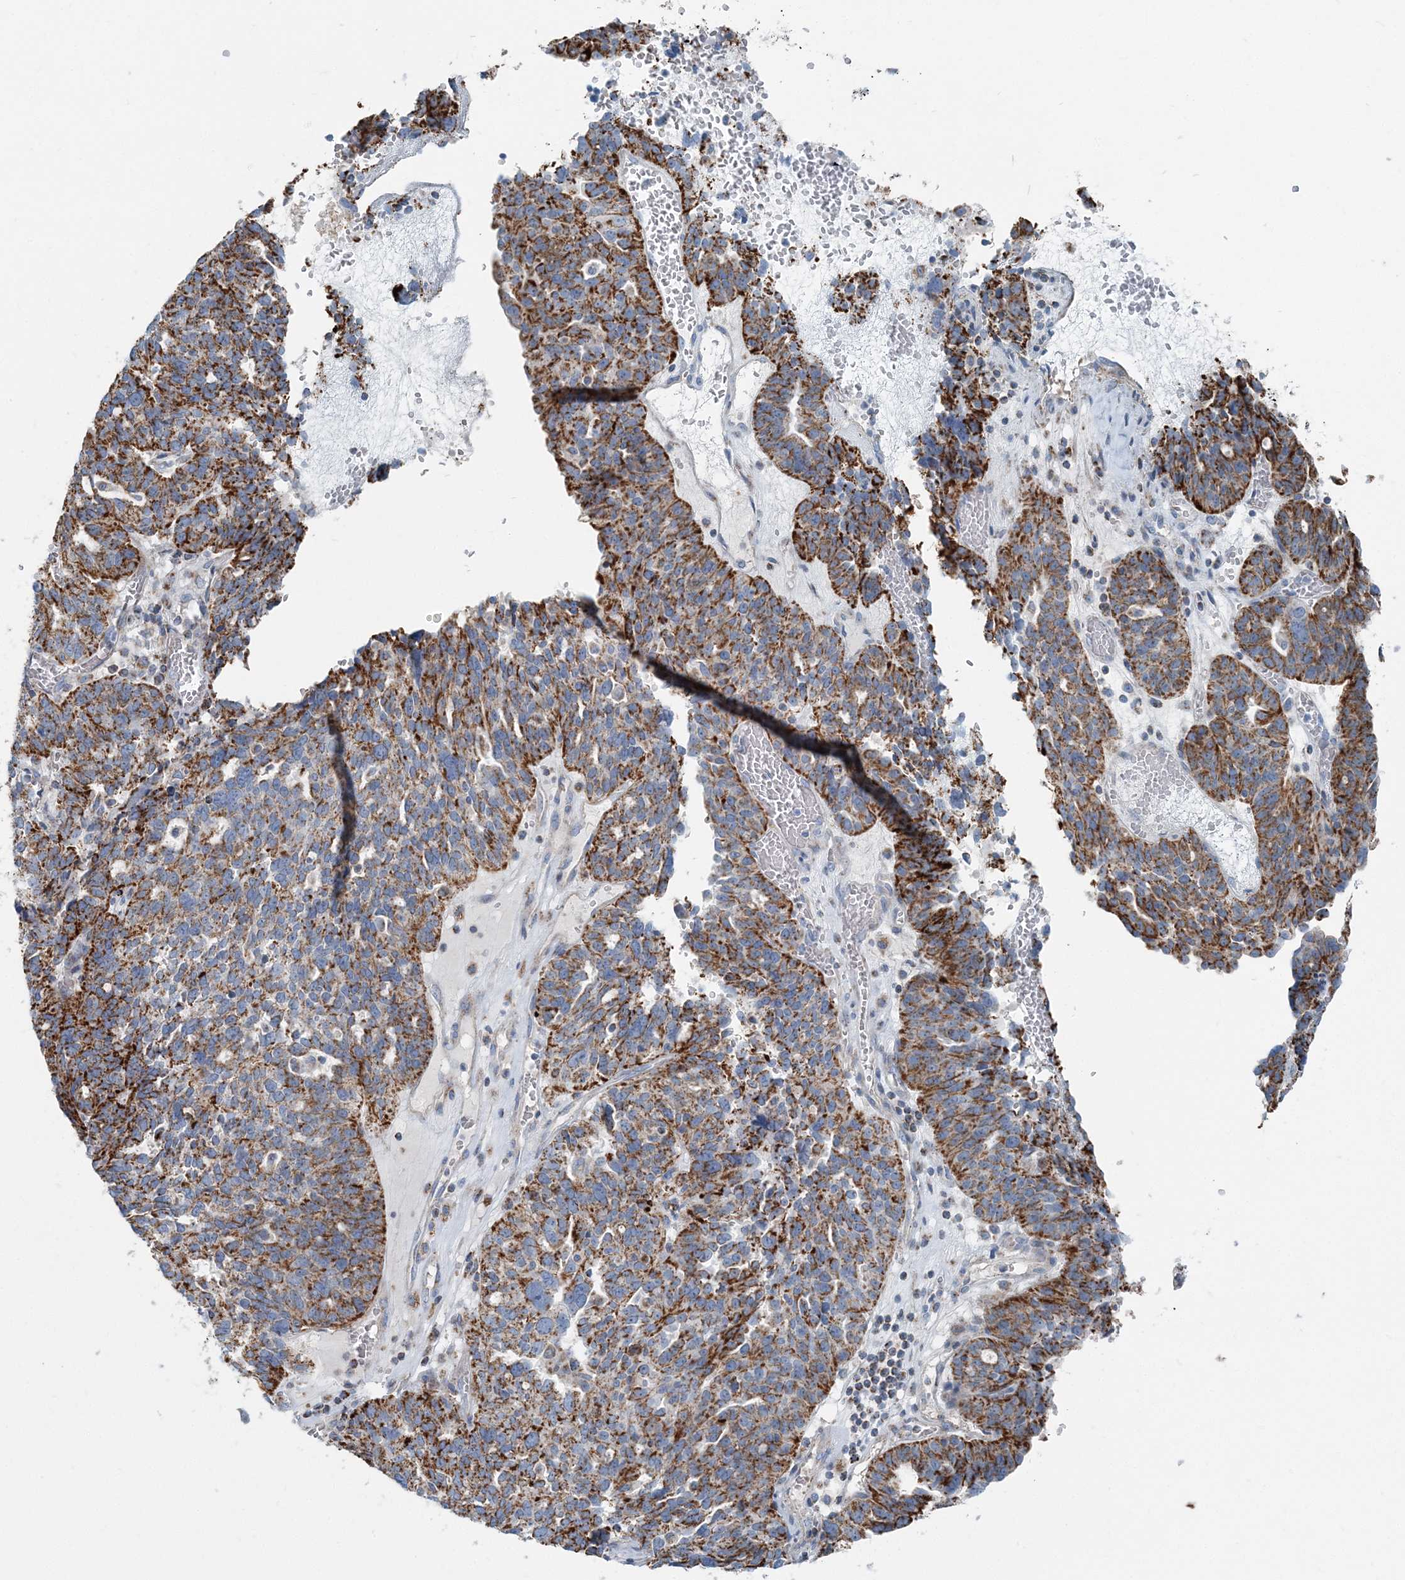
{"staining": {"intensity": "strong", "quantity": "25%-75%", "location": "cytoplasmic/membranous"}, "tissue": "ovarian cancer", "cell_type": "Tumor cells", "image_type": "cancer", "snomed": [{"axis": "morphology", "description": "Cystadenocarcinoma, serous, NOS"}, {"axis": "topography", "description": "Ovary"}], "caption": "The image demonstrates staining of ovarian serous cystadenocarcinoma, revealing strong cytoplasmic/membranous protein expression (brown color) within tumor cells.", "gene": "INTU", "patient": {"sex": "female", "age": 59}}